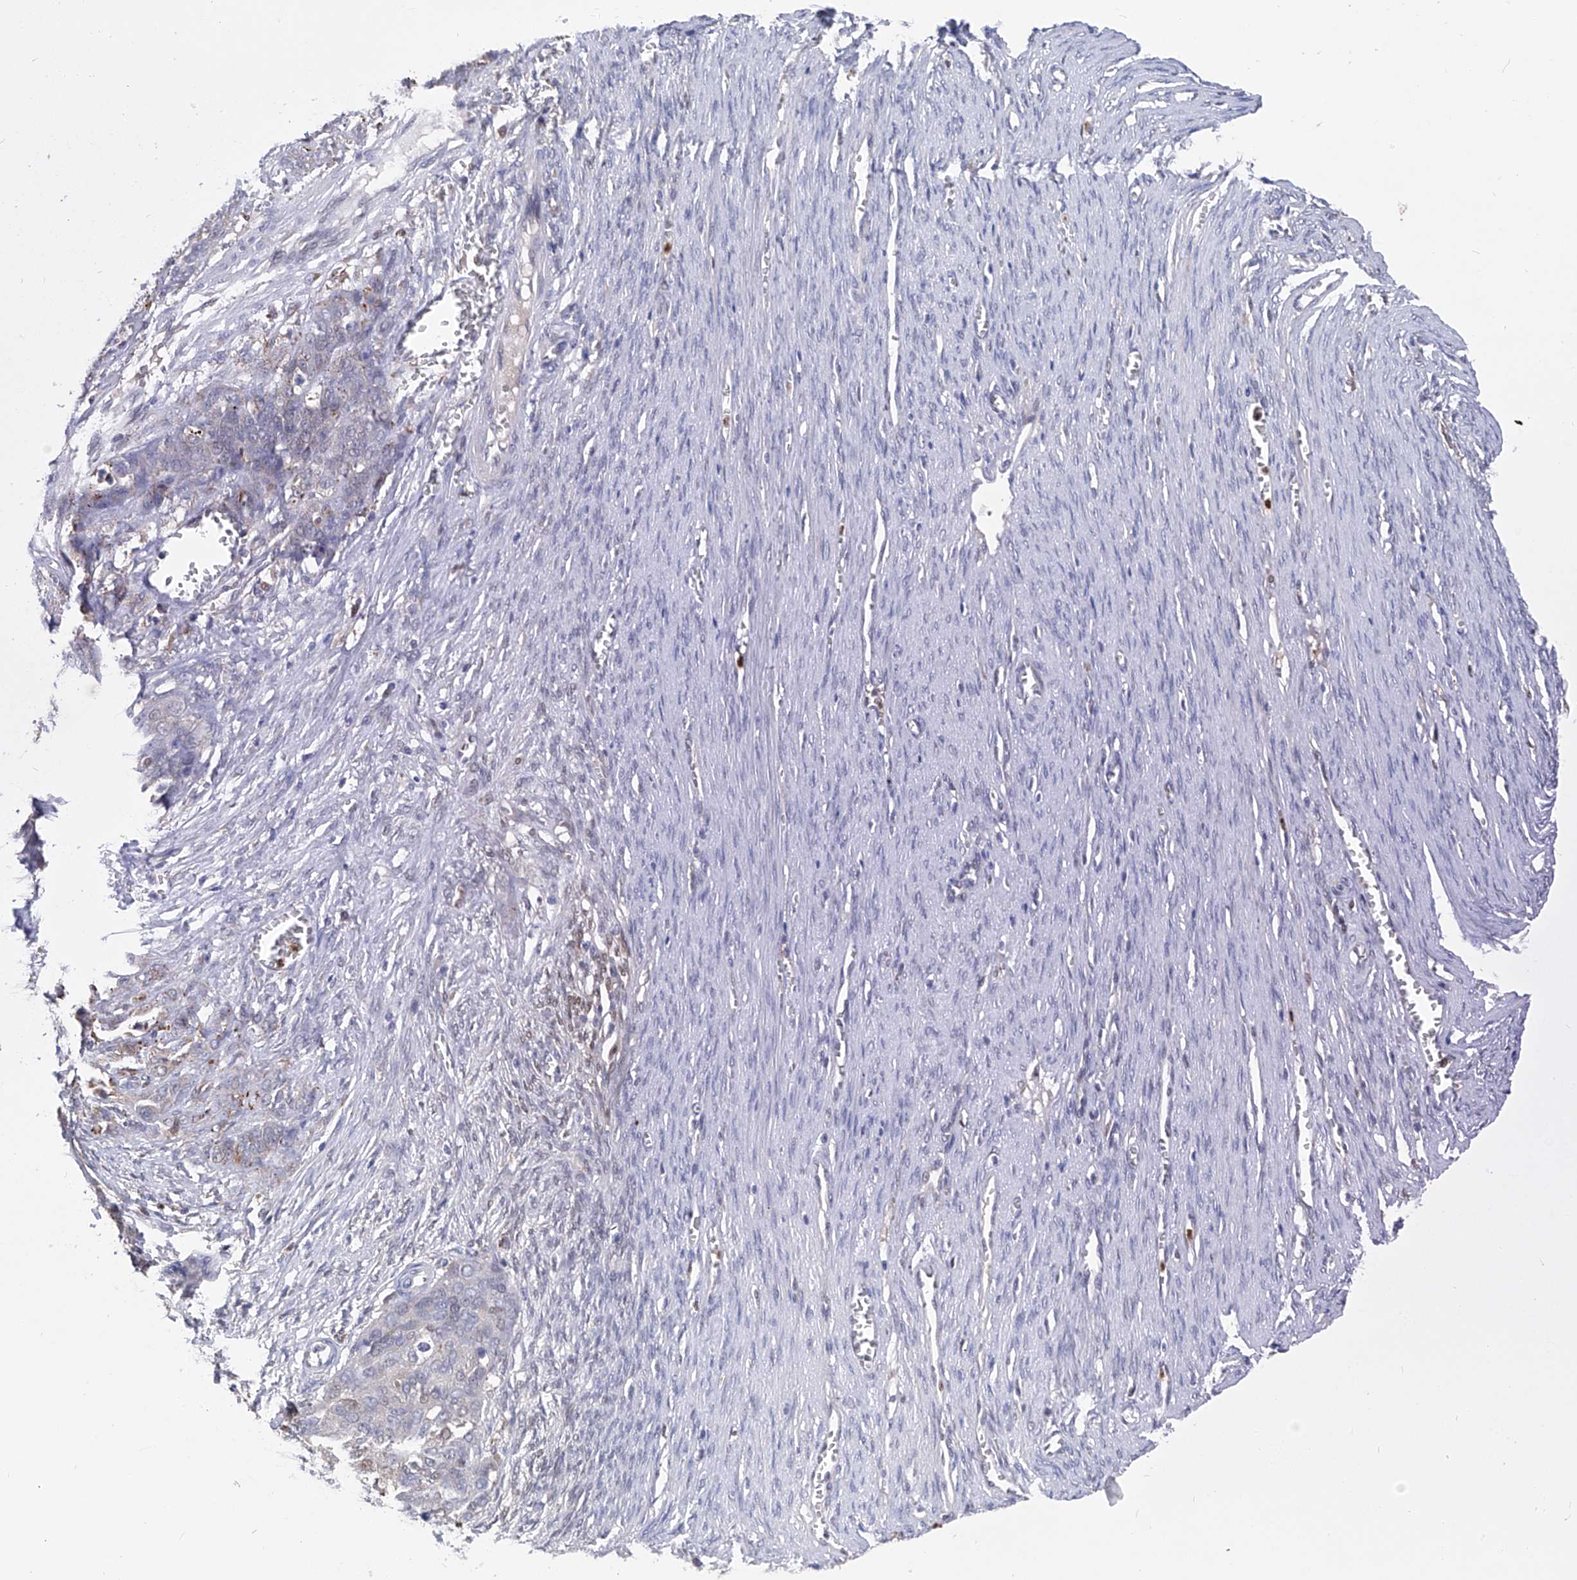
{"staining": {"intensity": "negative", "quantity": "none", "location": "none"}, "tissue": "ovarian cancer", "cell_type": "Tumor cells", "image_type": "cancer", "snomed": [{"axis": "morphology", "description": "Cystadenocarcinoma, serous, NOS"}, {"axis": "topography", "description": "Ovary"}], "caption": "IHC micrograph of human ovarian cancer (serous cystadenocarcinoma) stained for a protein (brown), which exhibits no staining in tumor cells.", "gene": "PHF20", "patient": {"sex": "female", "age": 44}}